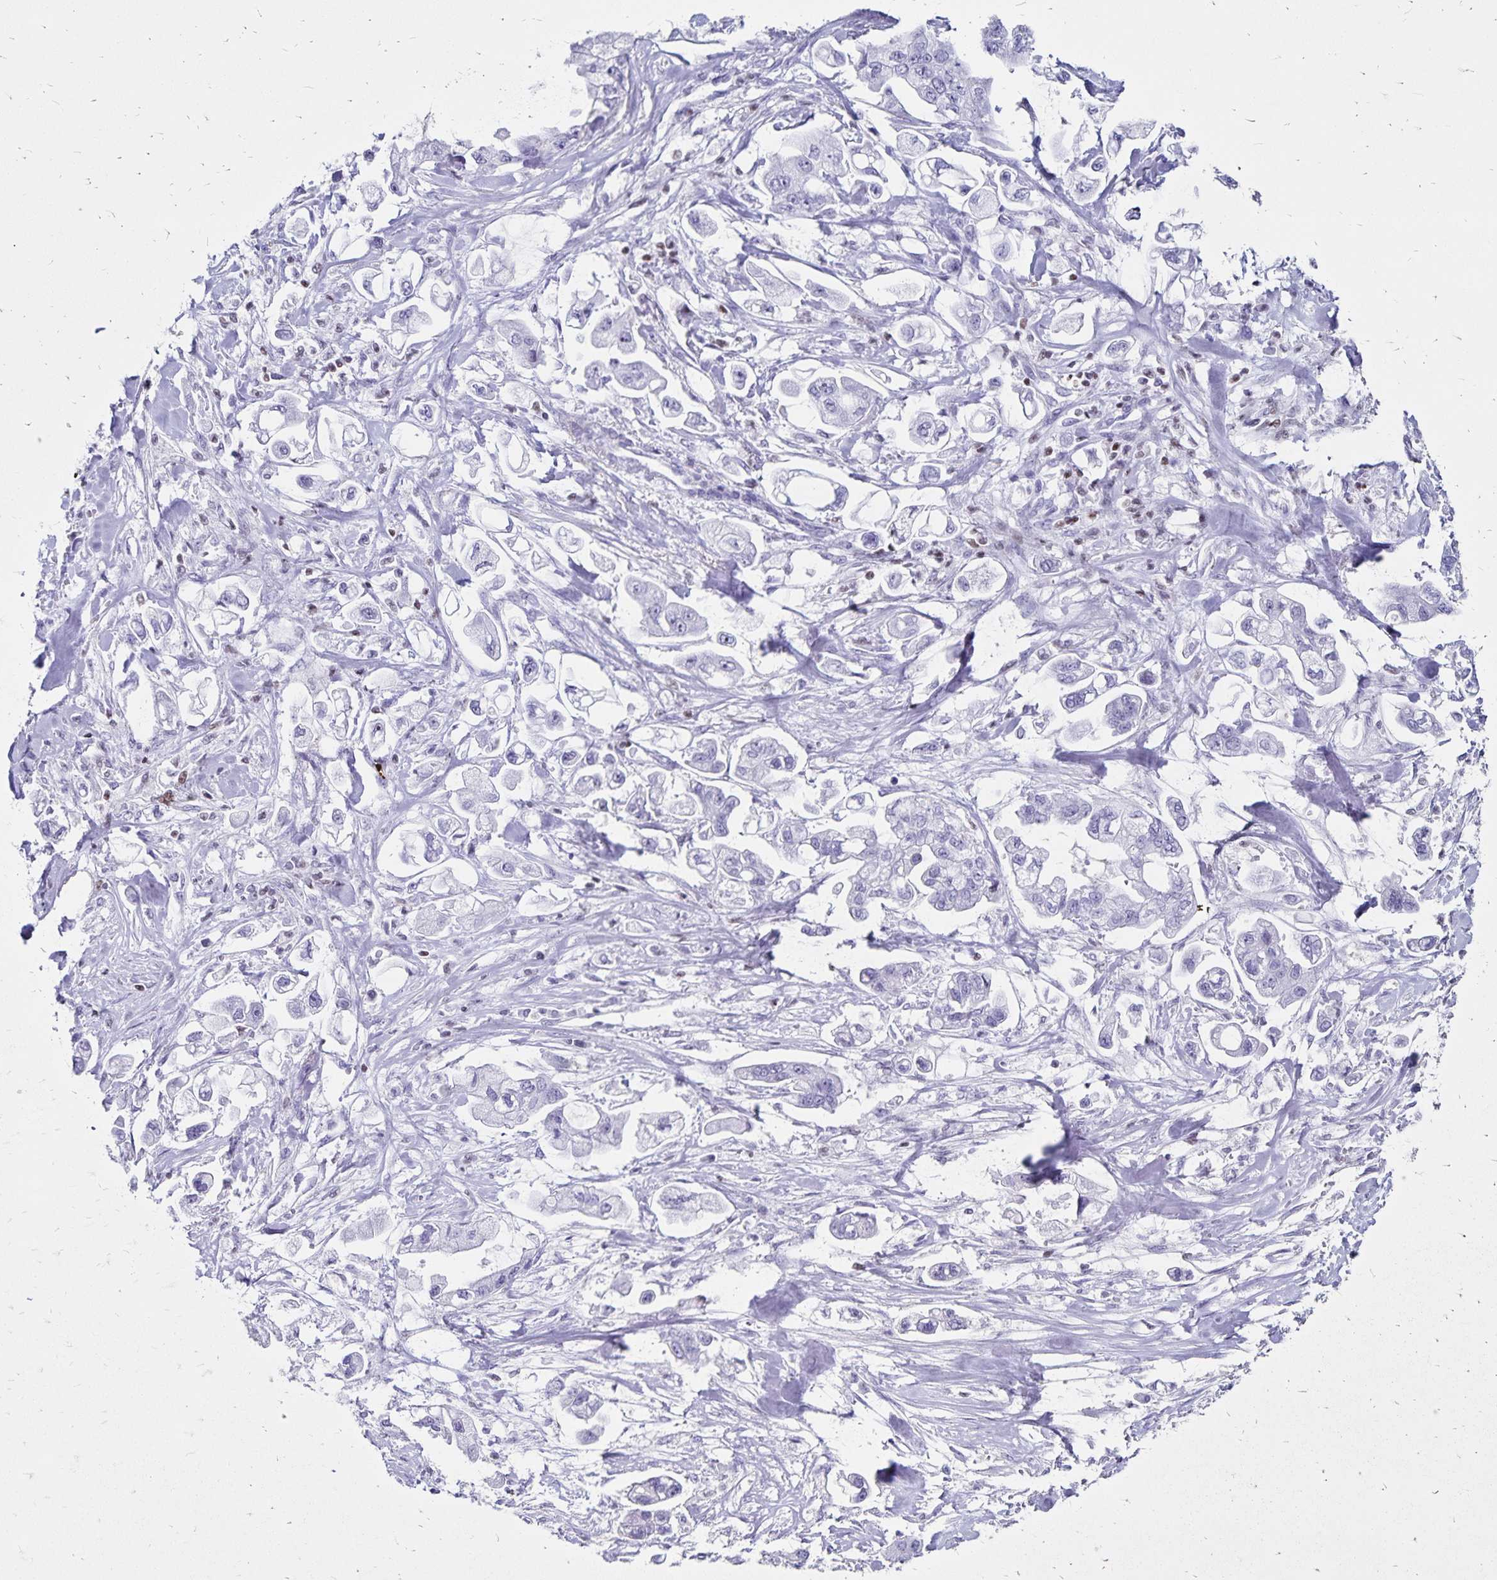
{"staining": {"intensity": "negative", "quantity": "none", "location": "none"}, "tissue": "stomach cancer", "cell_type": "Tumor cells", "image_type": "cancer", "snomed": [{"axis": "morphology", "description": "Adenocarcinoma, NOS"}, {"axis": "topography", "description": "Stomach"}], "caption": "Tumor cells show no significant protein expression in stomach cancer (adenocarcinoma).", "gene": "IKZF1", "patient": {"sex": "male", "age": 62}}